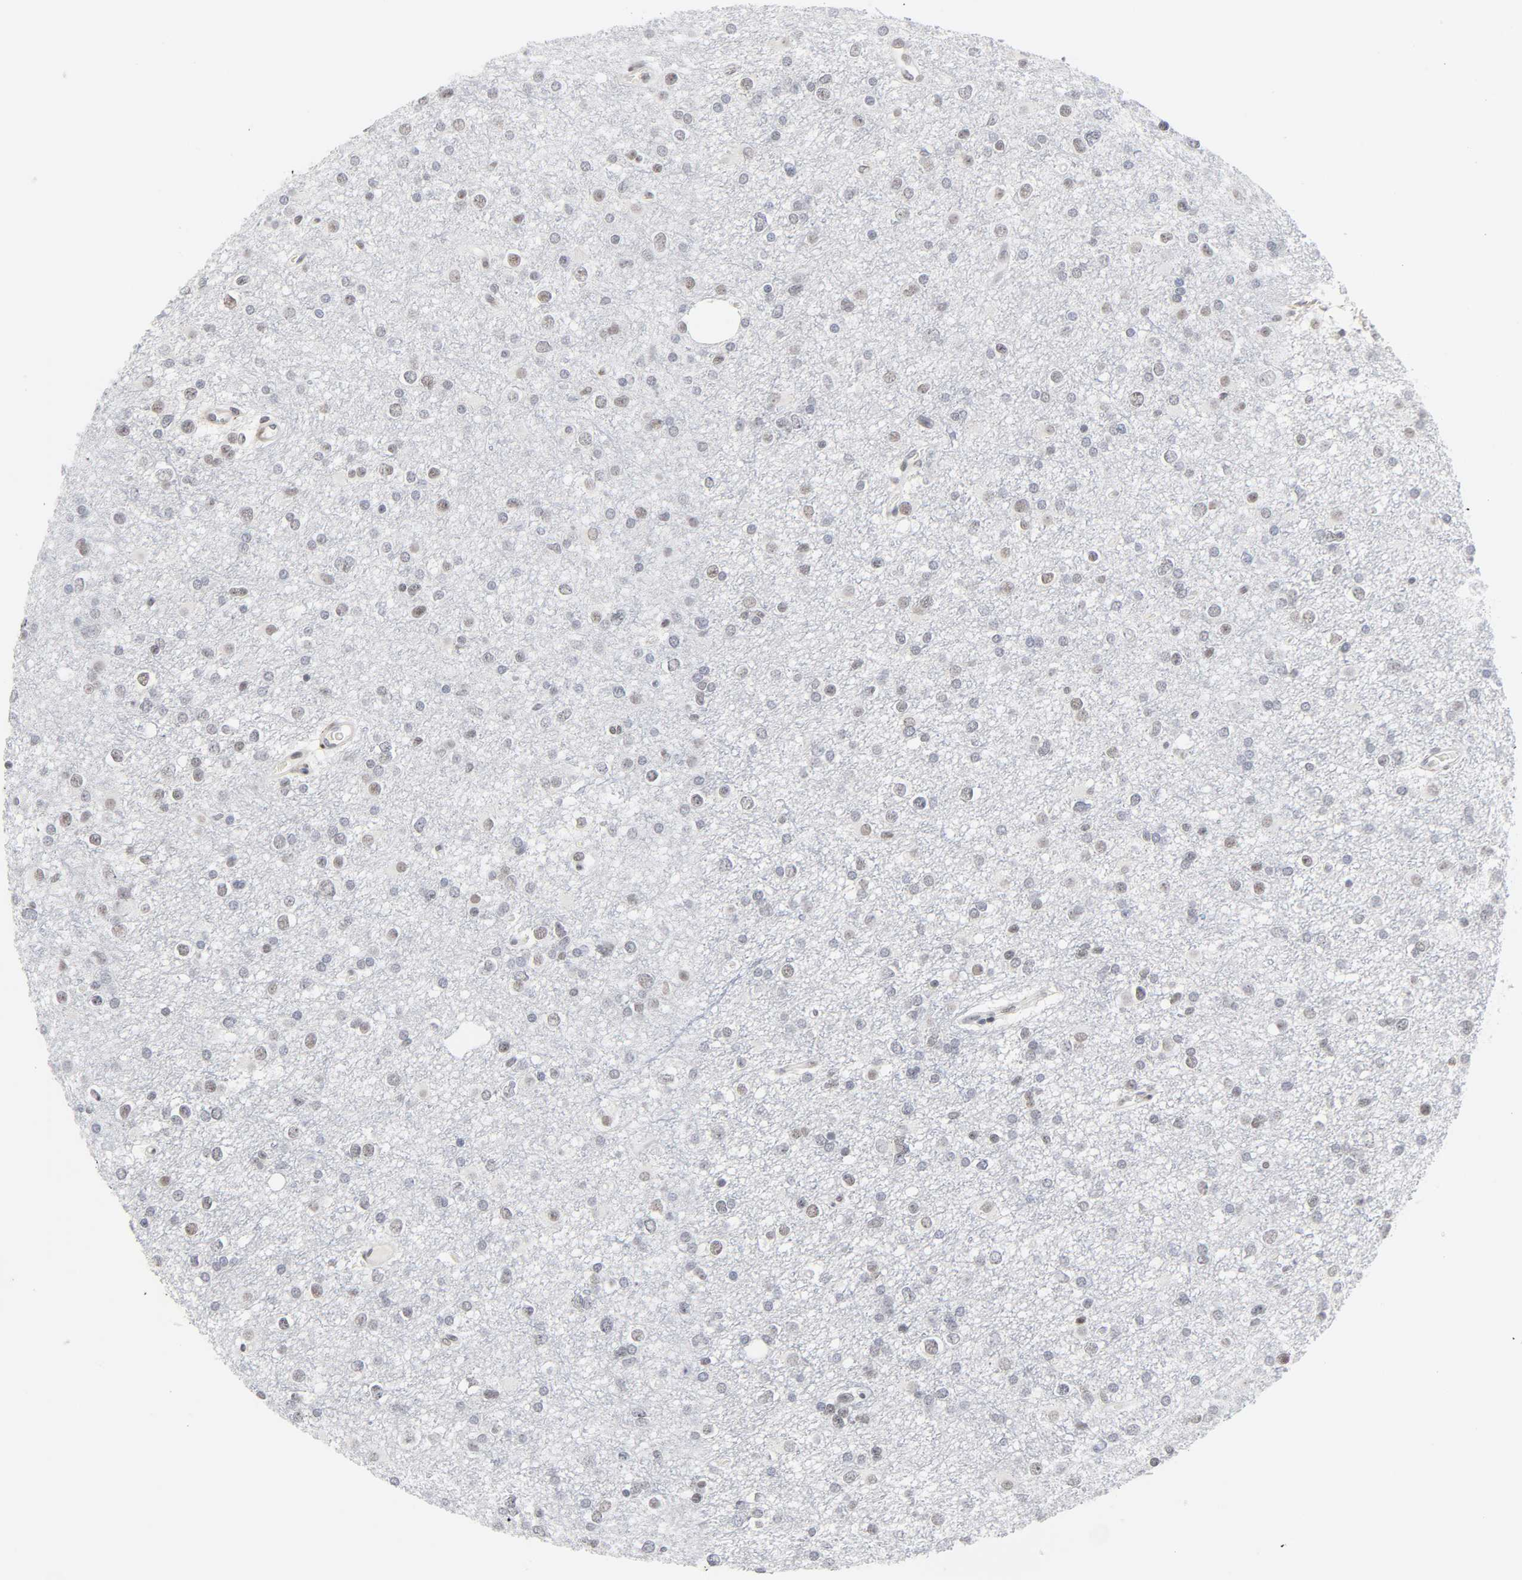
{"staining": {"intensity": "weak", "quantity": "25%-75%", "location": "nuclear"}, "tissue": "glioma", "cell_type": "Tumor cells", "image_type": "cancer", "snomed": [{"axis": "morphology", "description": "Glioma, malignant, Low grade"}, {"axis": "topography", "description": "Brain"}], "caption": "Glioma stained with a protein marker demonstrates weak staining in tumor cells.", "gene": "DIDO1", "patient": {"sex": "male", "age": 42}}